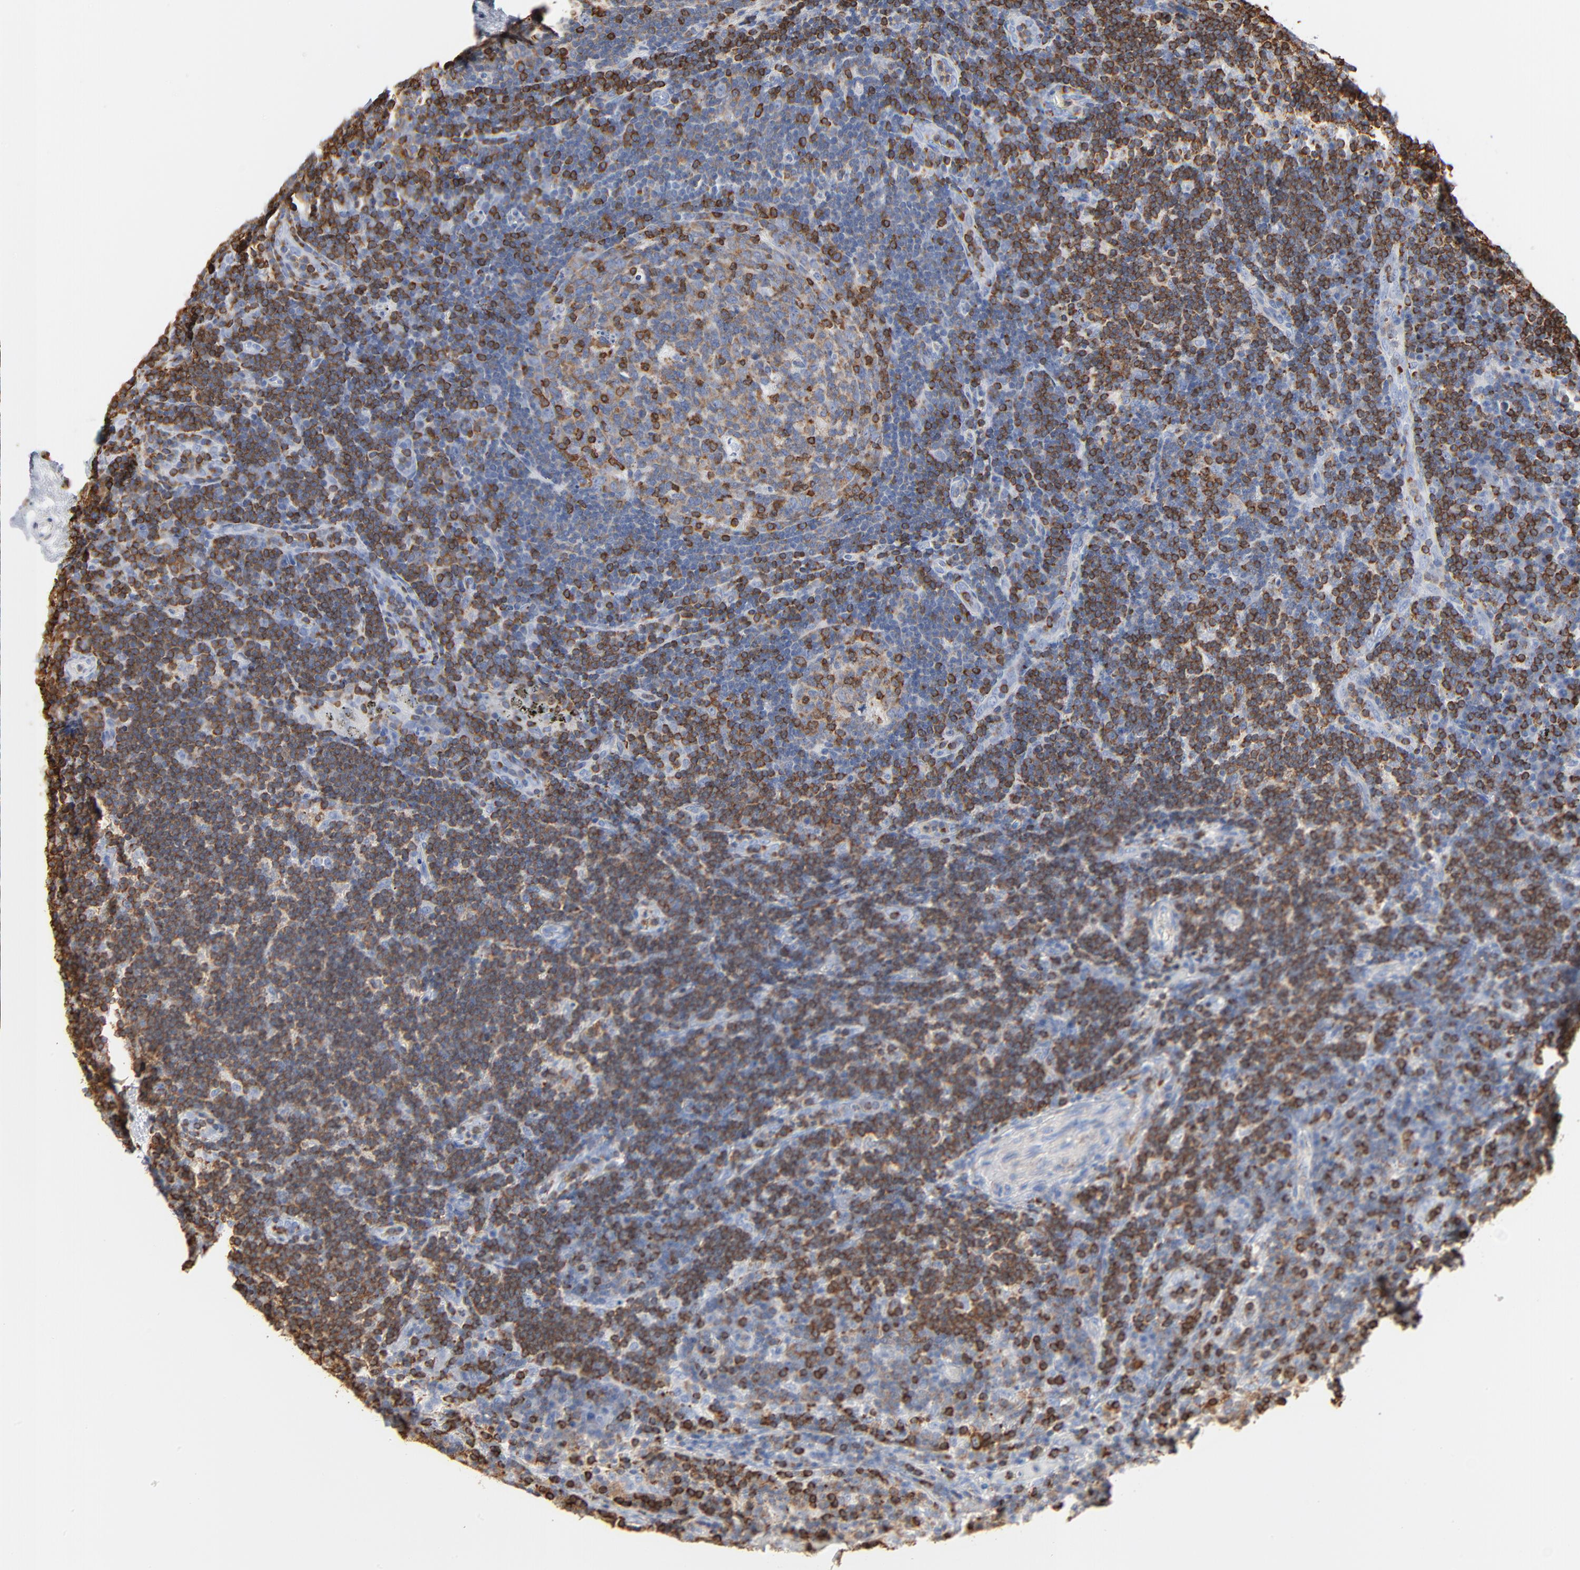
{"staining": {"intensity": "strong", "quantity": "<25%", "location": "cytoplasmic/membranous"}, "tissue": "lymph node", "cell_type": "Germinal center cells", "image_type": "normal", "snomed": [{"axis": "morphology", "description": "Normal tissue, NOS"}, {"axis": "morphology", "description": "Squamous cell carcinoma, metastatic, NOS"}, {"axis": "topography", "description": "Lymph node"}], "caption": "This photomicrograph shows immunohistochemistry staining of benign lymph node, with medium strong cytoplasmic/membranous staining in approximately <25% of germinal center cells.", "gene": "SH3KBP1", "patient": {"sex": "female", "age": 53}}